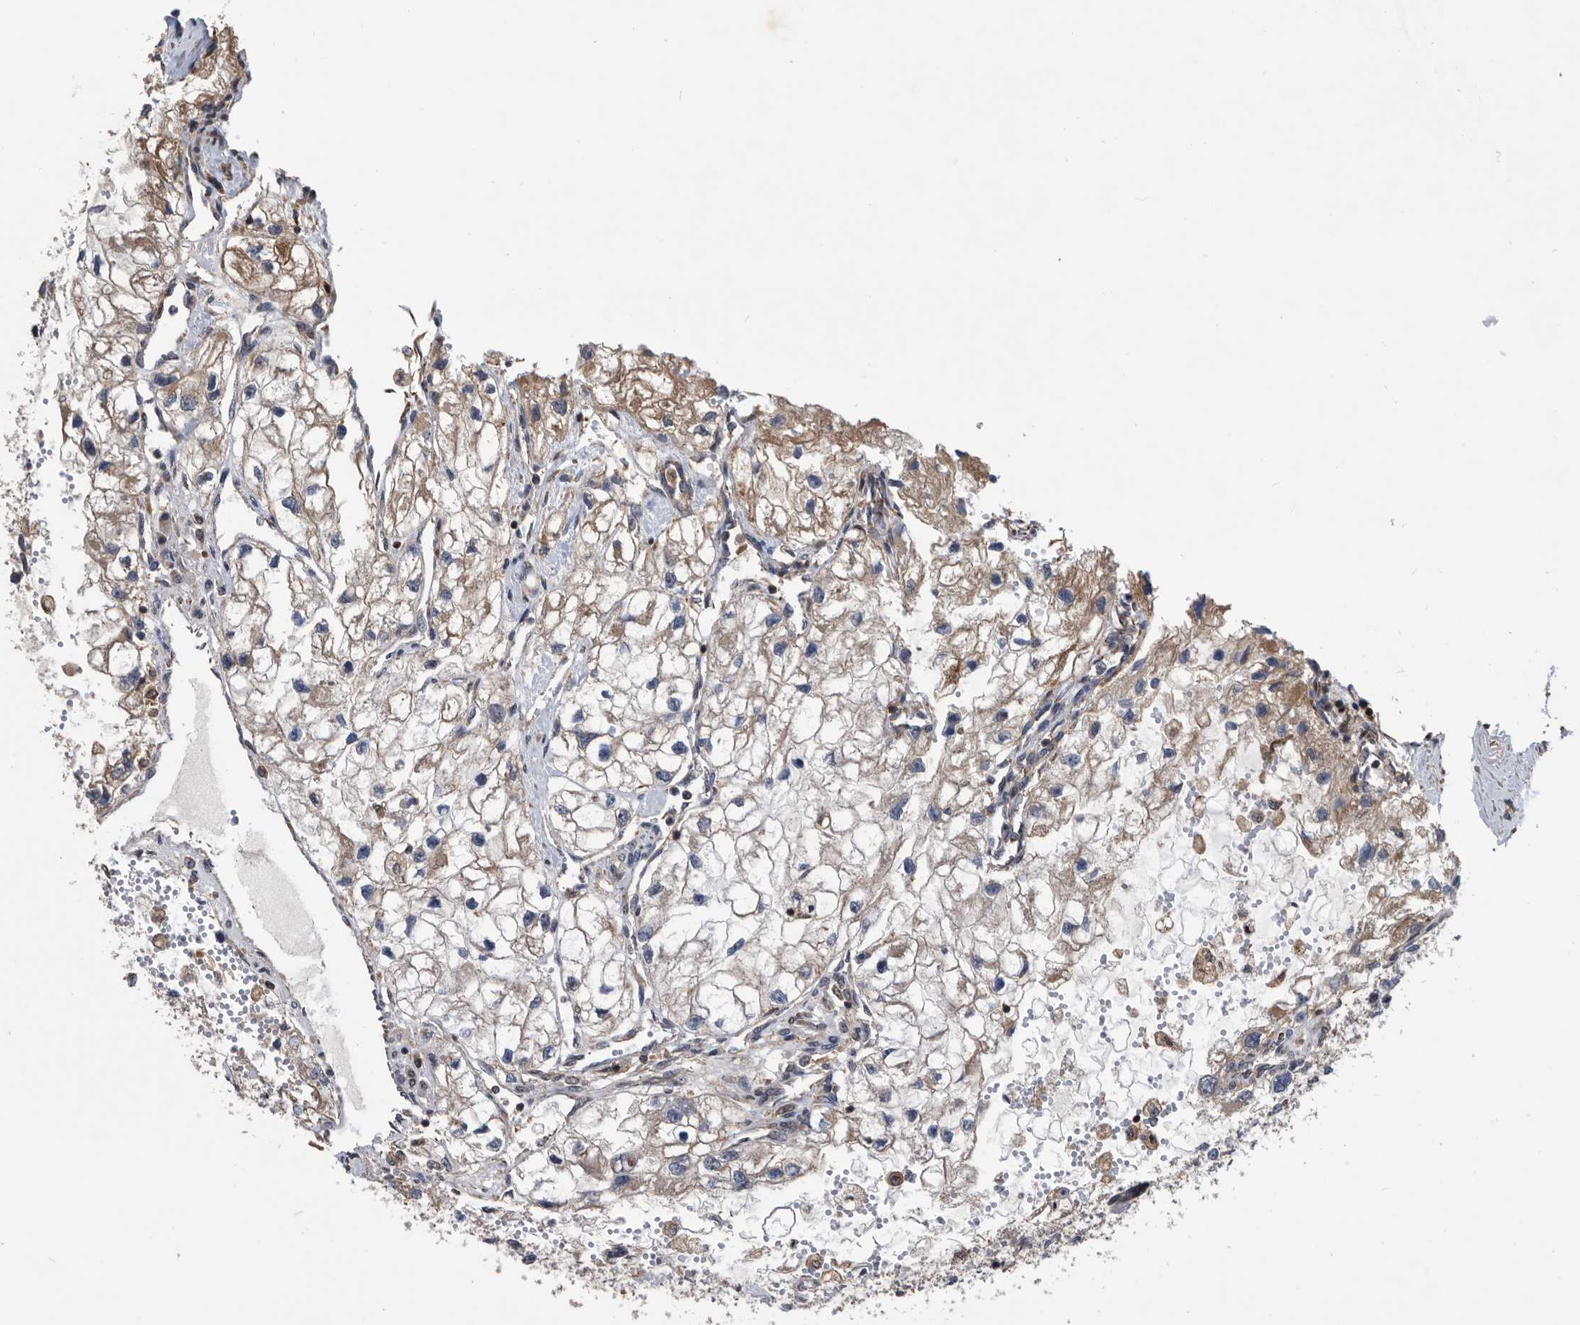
{"staining": {"intensity": "moderate", "quantity": "25%-75%", "location": "cytoplasmic/membranous"}, "tissue": "renal cancer", "cell_type": "Tumor cells", "image_type": "cancer", "snomed": [{"axis": "morphology", "description": "Adenocarcinoma, NOS"}, {"axis": "topography", "description": "Kidney"}], "caption": "Immunohistochemical staining of human renal adenocarcinoma demonstrates medium levels of moderate cytoplasmic/membranous protein expression in approximately 25%-75% of tumor cells.", "gene": "NRBP1", "patient": {"sex": "female", "age": 70}}